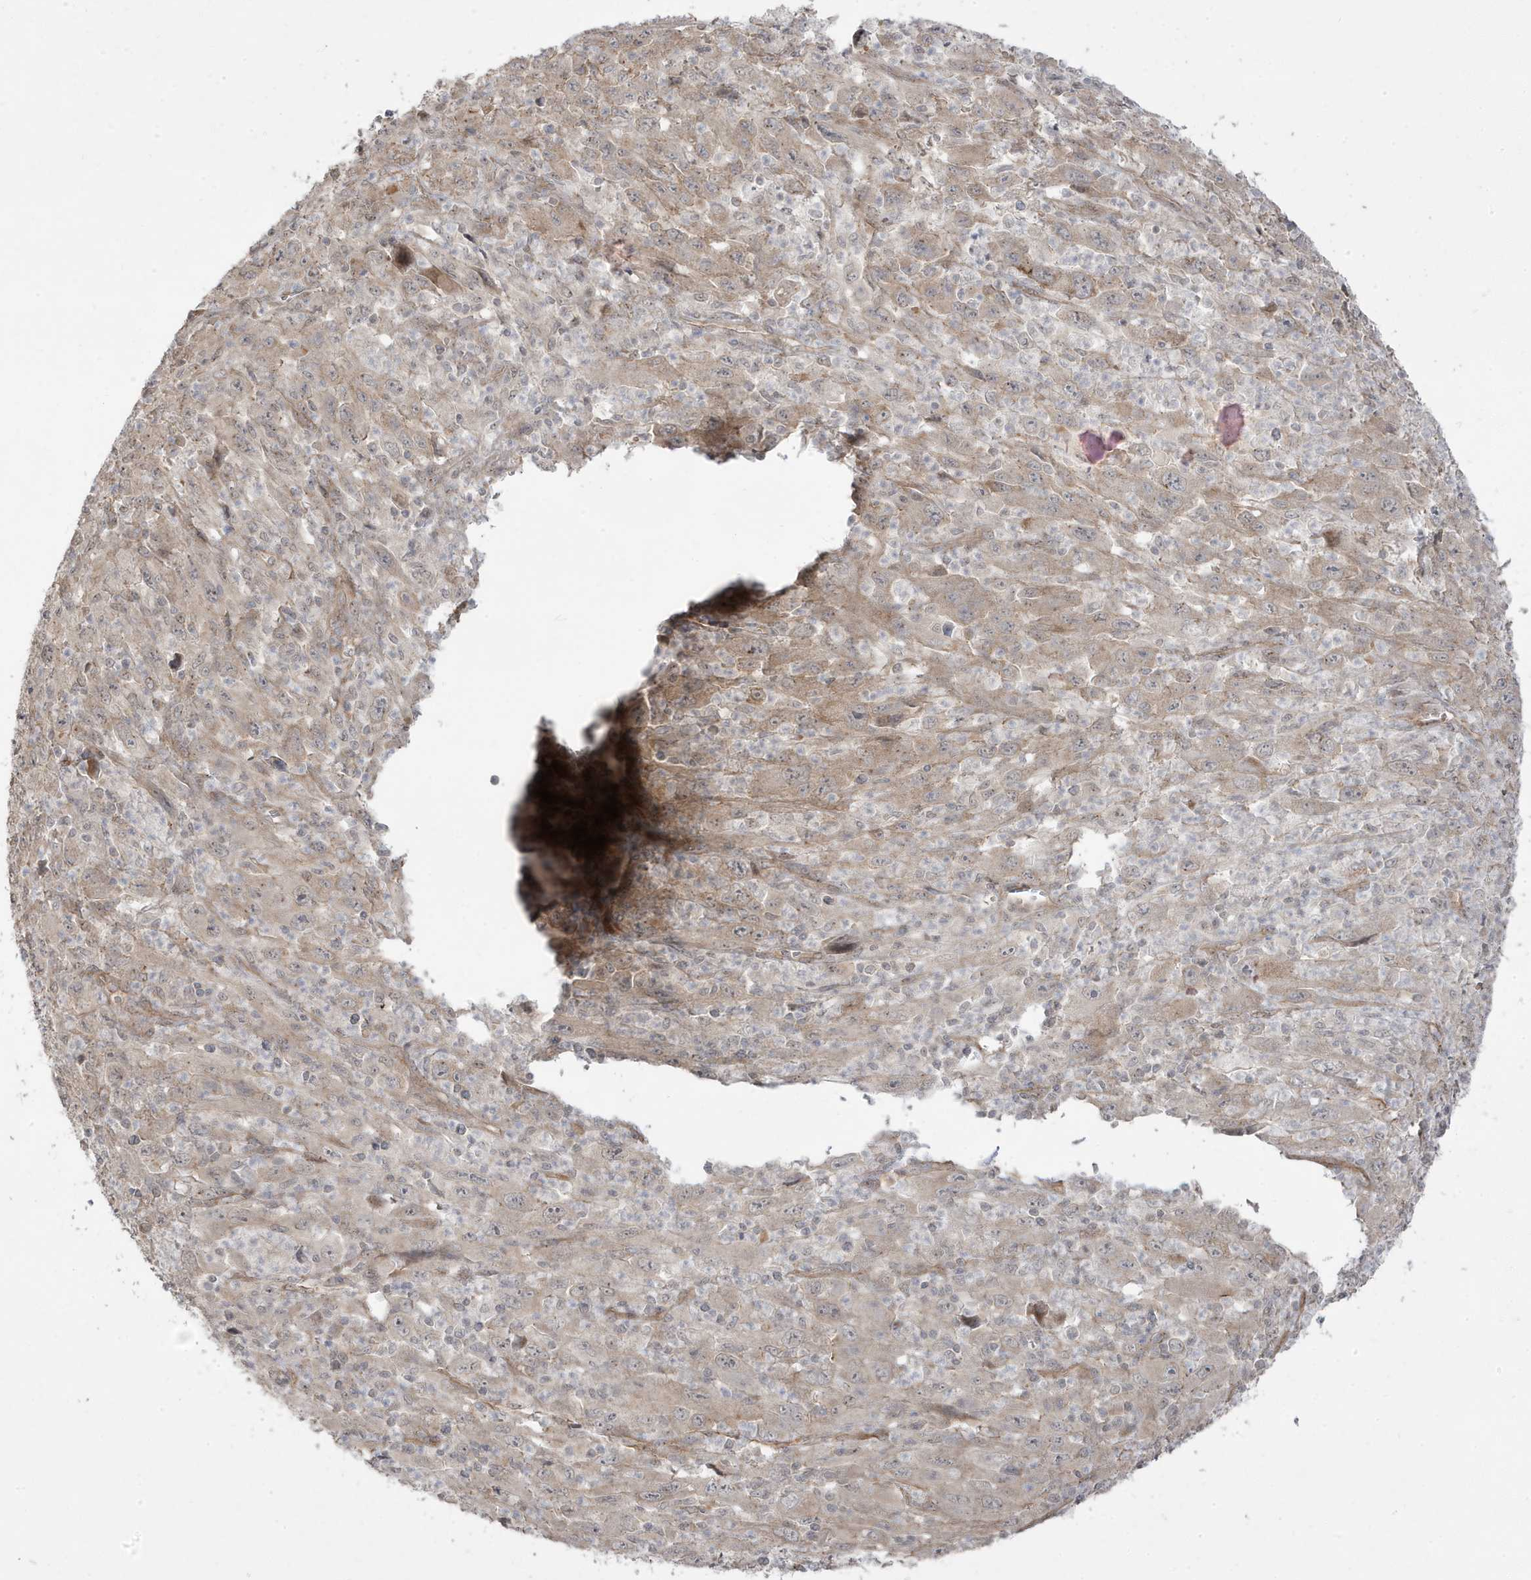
{"staining": {"intensity": "weak", "quantity": "<25%", "location": "cytoplasmic/membranous"}, "tissue": "melanoma", "cell_type": "Tumor cells", "image_type": "cancer", "snomed": [{"axis": "morphology", "description": "Malignant melanoma, Metastatic site"}, {"axis": "topography", "description": "Skin"}], "caption": "The photomicrograph exhibits no significant staining in tumor cells of melanoma.", "gene": "DNAJC12", "patient": {"sex": "female", "age": 56}}